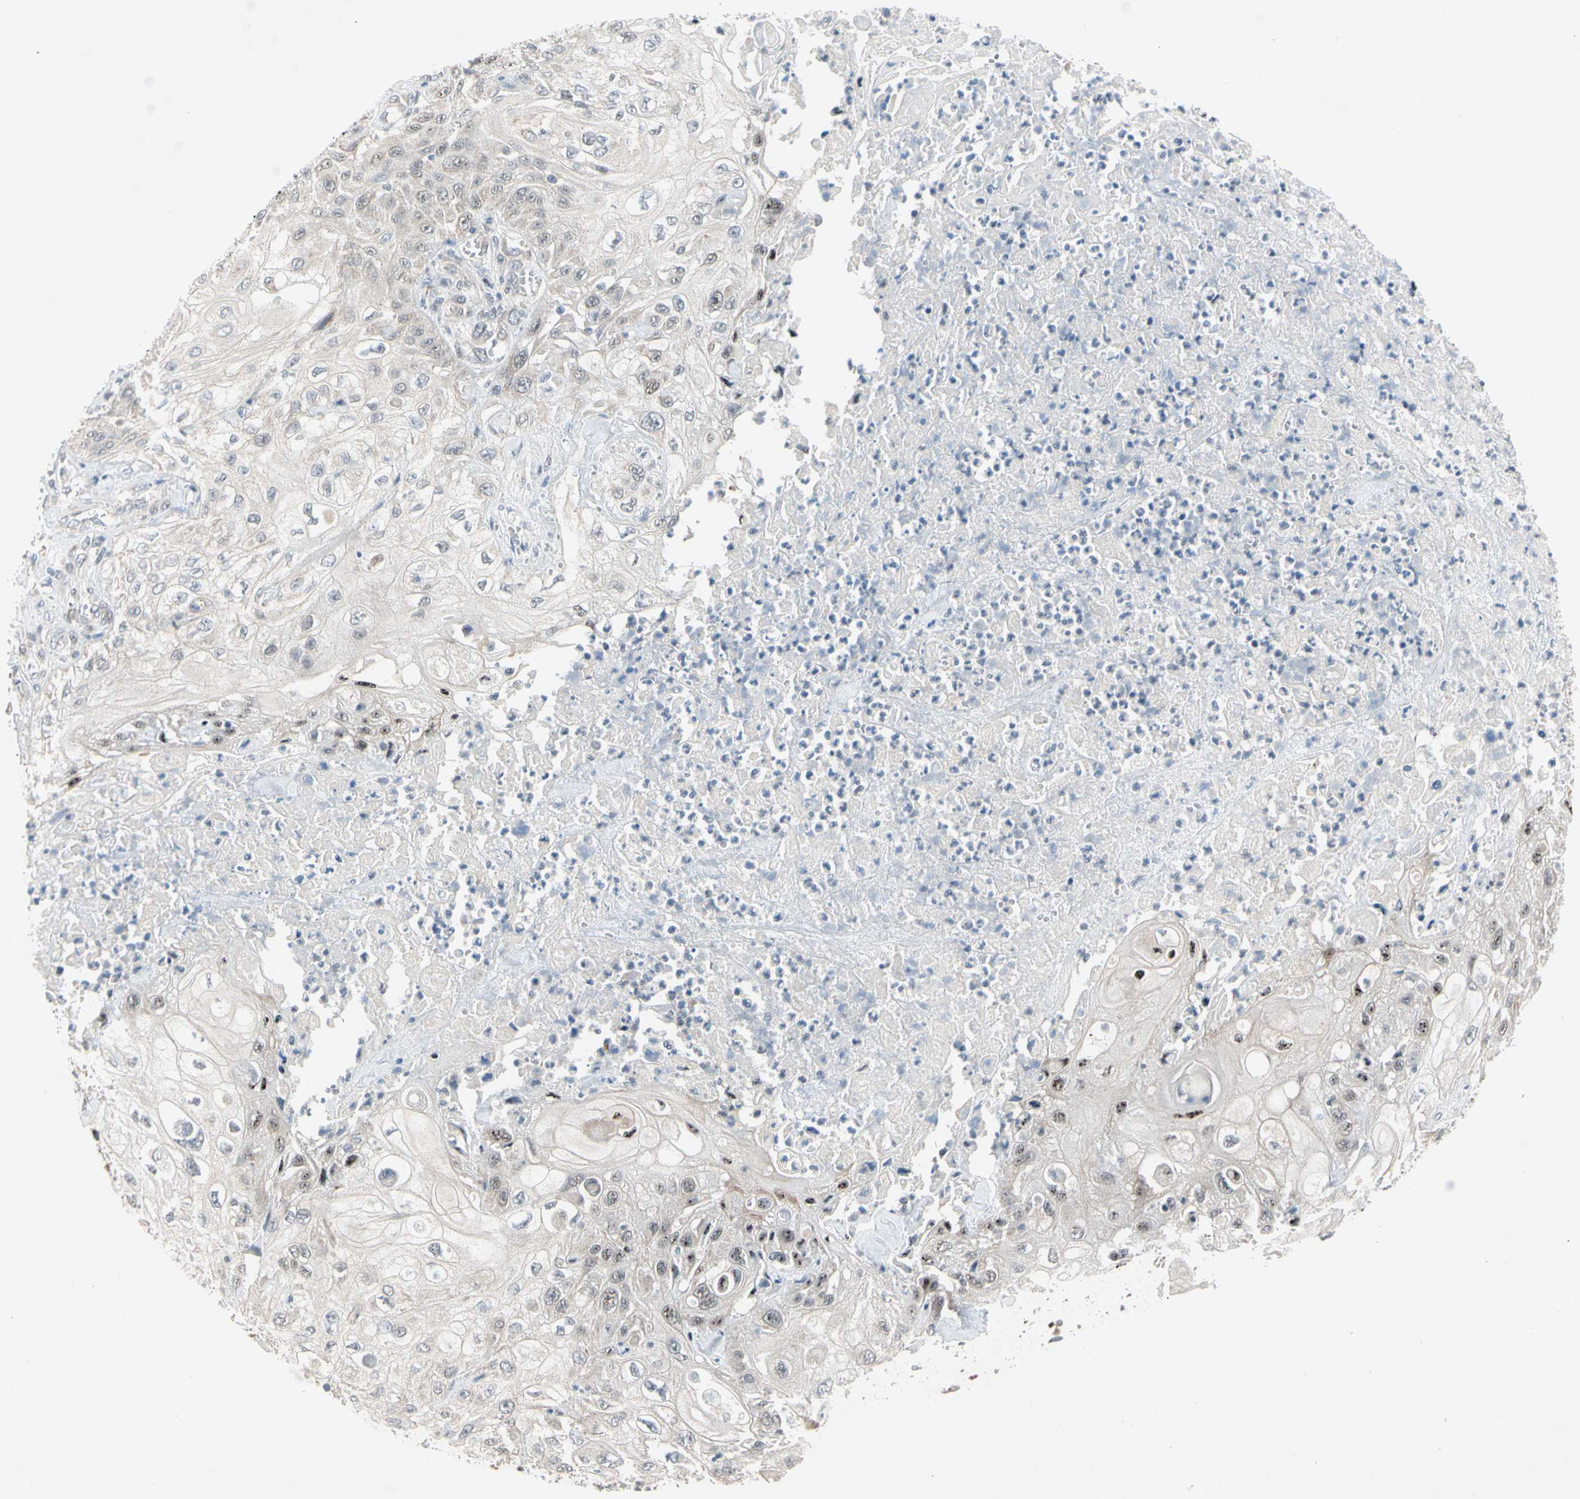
{"staining": {"intensity": "weak", "quantity": ">75%", "location": "cytoplasmic/membranous,nuclear"}, "tissue": "skin cancer", "cell_type": "Tumor cells", "image_type": "cancer", "snomed": [{"axis": "morphology", "description": "Squamous cell carcinoma, NOS"}, {"axis": "morphology", "description": "Squamous cell carcinoma, metastatic, NOS"}, {"axis": "topography", "description": "Skin"}, {"axis": "topography", "description": "Lymph node"}], "caption": "Approximately >75% of tumor cells in skin cancer reveal weak cytoplasmic/membranous and nuclear protein staining as visualized by brown immunohistochemical staining.", "gene": "MARK1", "patient": {"sex": "male", "age": 75}}